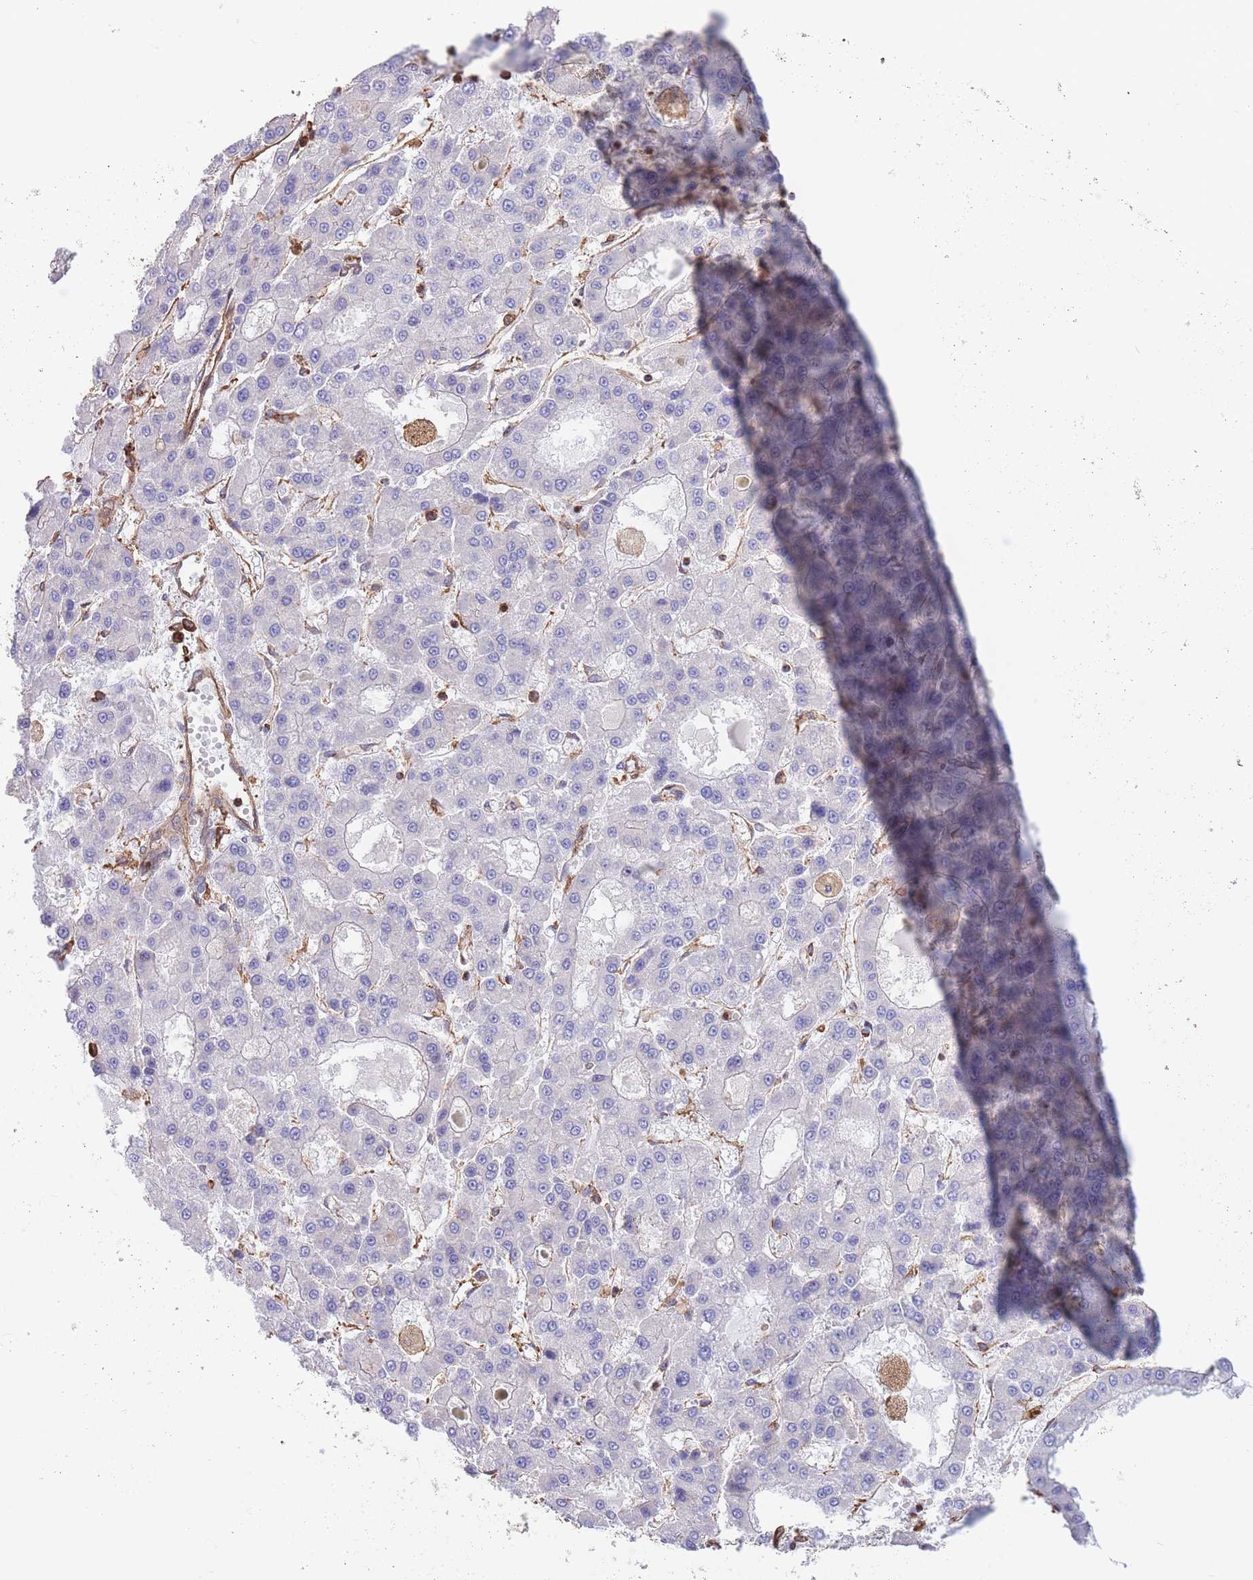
{"staining": {"intensity": "negative", "quantity": "none", "location": "none"}, "tissue": "liver cancer", "cell_type": "Tumor cells", "image_type": "cancer", "snomed": [{"axis": "morphology", "description": "Carcinoma, Hepatocellular, NOS"}, {"axis": "topography", "description": "Liver"}], "caption": "Micrograph shows no significant protein expression in tumor cells of liver cancer.", "gene": "LRRN4CL", "patient": {"sex": "male", "age": 70}}